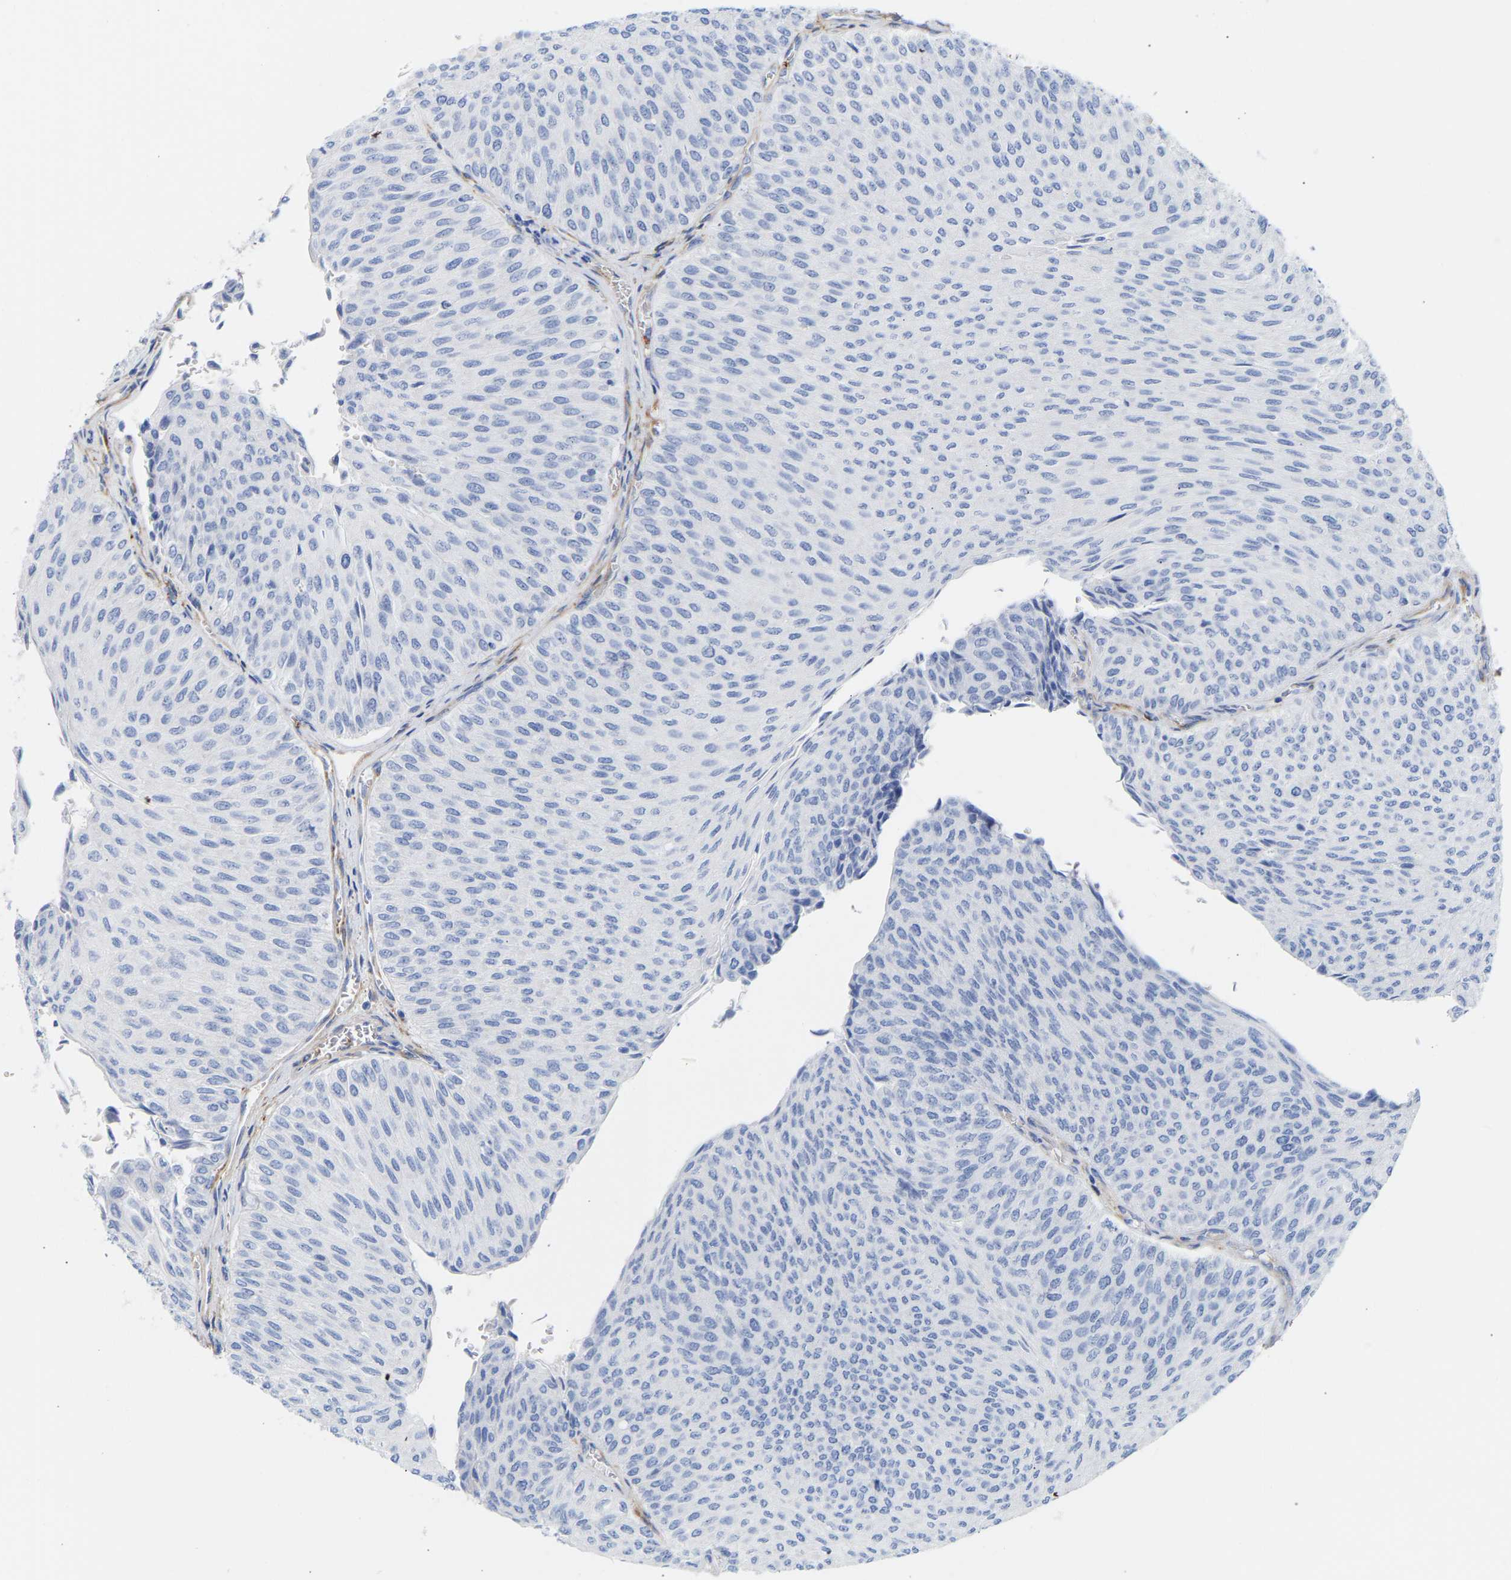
{"staining": {"intensity": "negative", "quantity": "none", "location": "none"}, "tissue": "urothelial cancer", "cell_type": "Tumor cells", "image_type": "cancer", "snomed": [{"axis": "morphology", "description": "Urothelial carcinoma, Low grade"}, {"axis": "topography", "description": "Urinary bladder"}], "caption": "The histopathology image shows no significant expression in tumor cells of urothelial cancer.", "gene": "AMPH", "patient": {"sex": "male", "age": 78}}